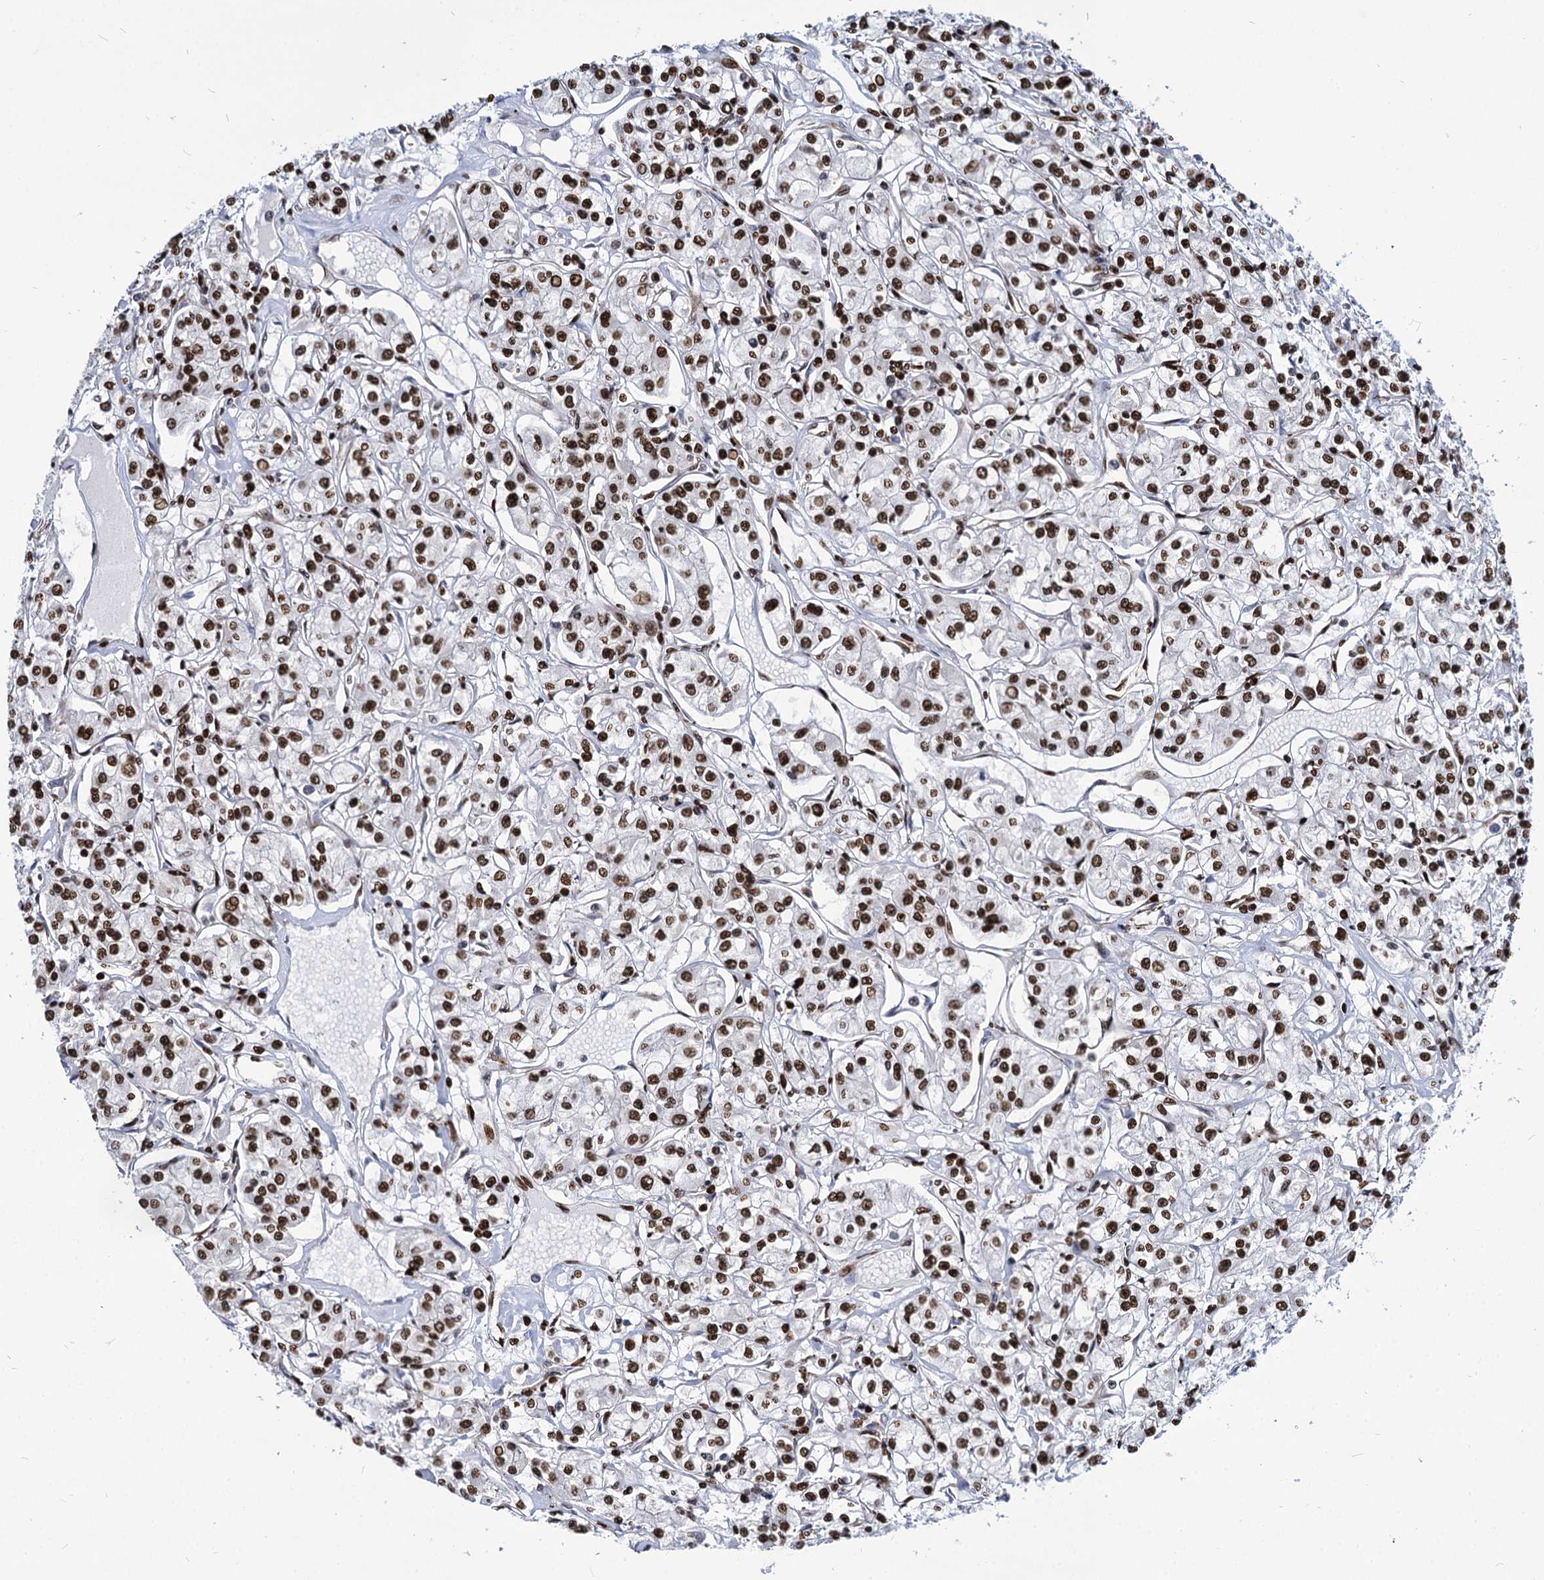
{"staining": {"intensity": "strong", "quantity": ">75%", "location": "nuclear"}, "tissue": "renal cancer", "cell_type": "Tumor cells", "image_type": "cancer", "snomed": [{"axis": "morphology", "description": "Adenocarcinoma, NOS"}, {"axis": "topography", "description": "Kidney"}], "caption": "Protein expression analysis of adenocarcinoma (renal) displays strong nuclear positivity in approximately >75% of tumor cells.", "gene": "MECP2", "patient": {"sex": "female", "age": 59}}